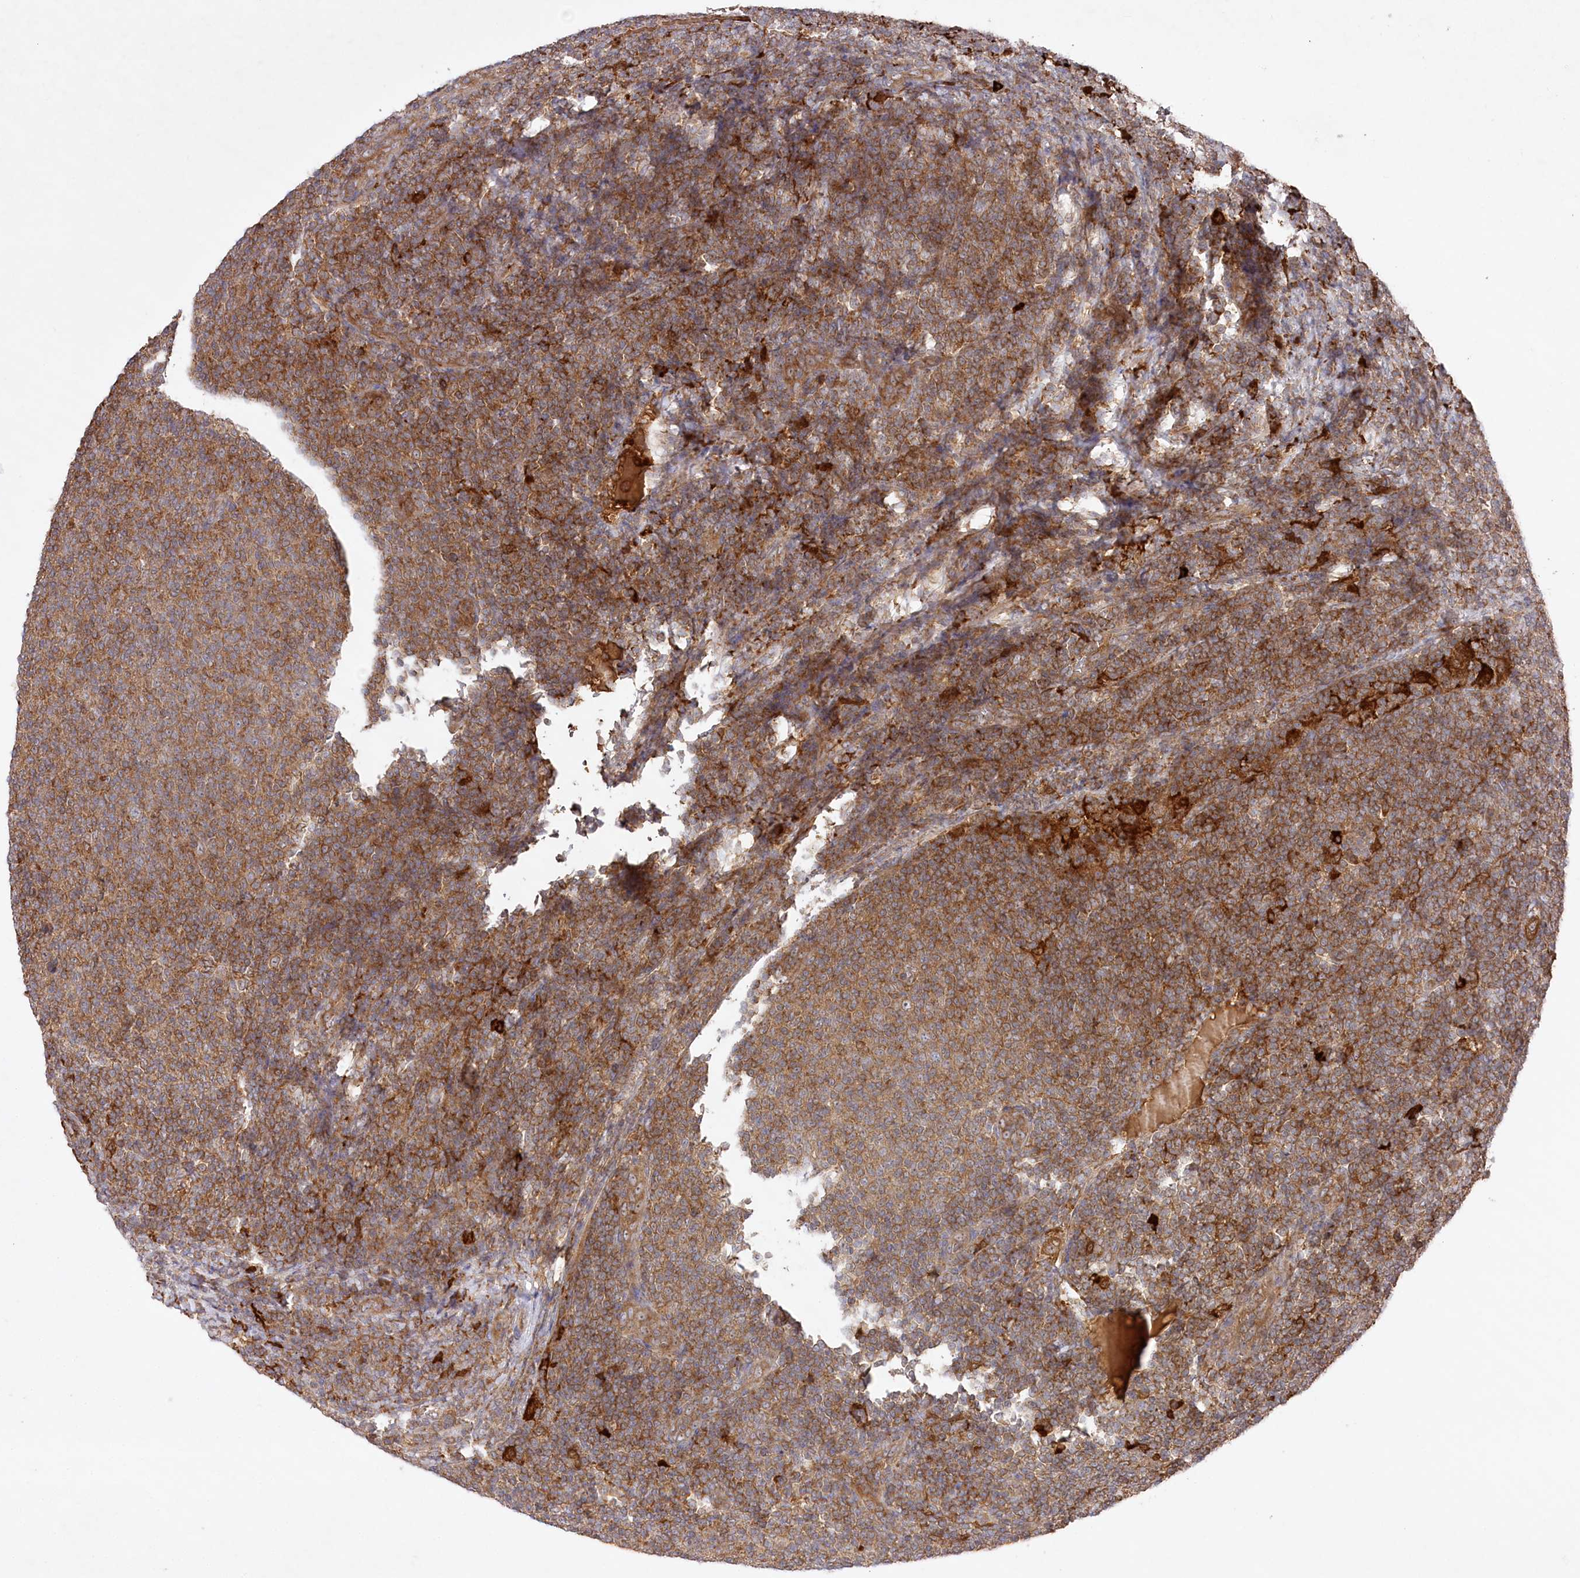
{"staining": {"intensity": "strong", "quantity": ">75%", "location": "cytoplasmic/membranous"}, "tissue": "lymphoma", "cell_type": "Tumor cells", "image_type": "cancer", "snomed": [{"axis": "morphology", "description": "Malignant lymphoma, non-Hodgkin's type, Low grade"}, {"axis": "topography", "description": "Lymph node"}], "caption": "Low-grade malignant lymphoma, non-Hodgkin's type stained for a protein exhibits strong cytoplasmic/membranous positivity in tumor cells.", "gene": "PPP1R21", "patient": {"sex": "male", "age": 66}}